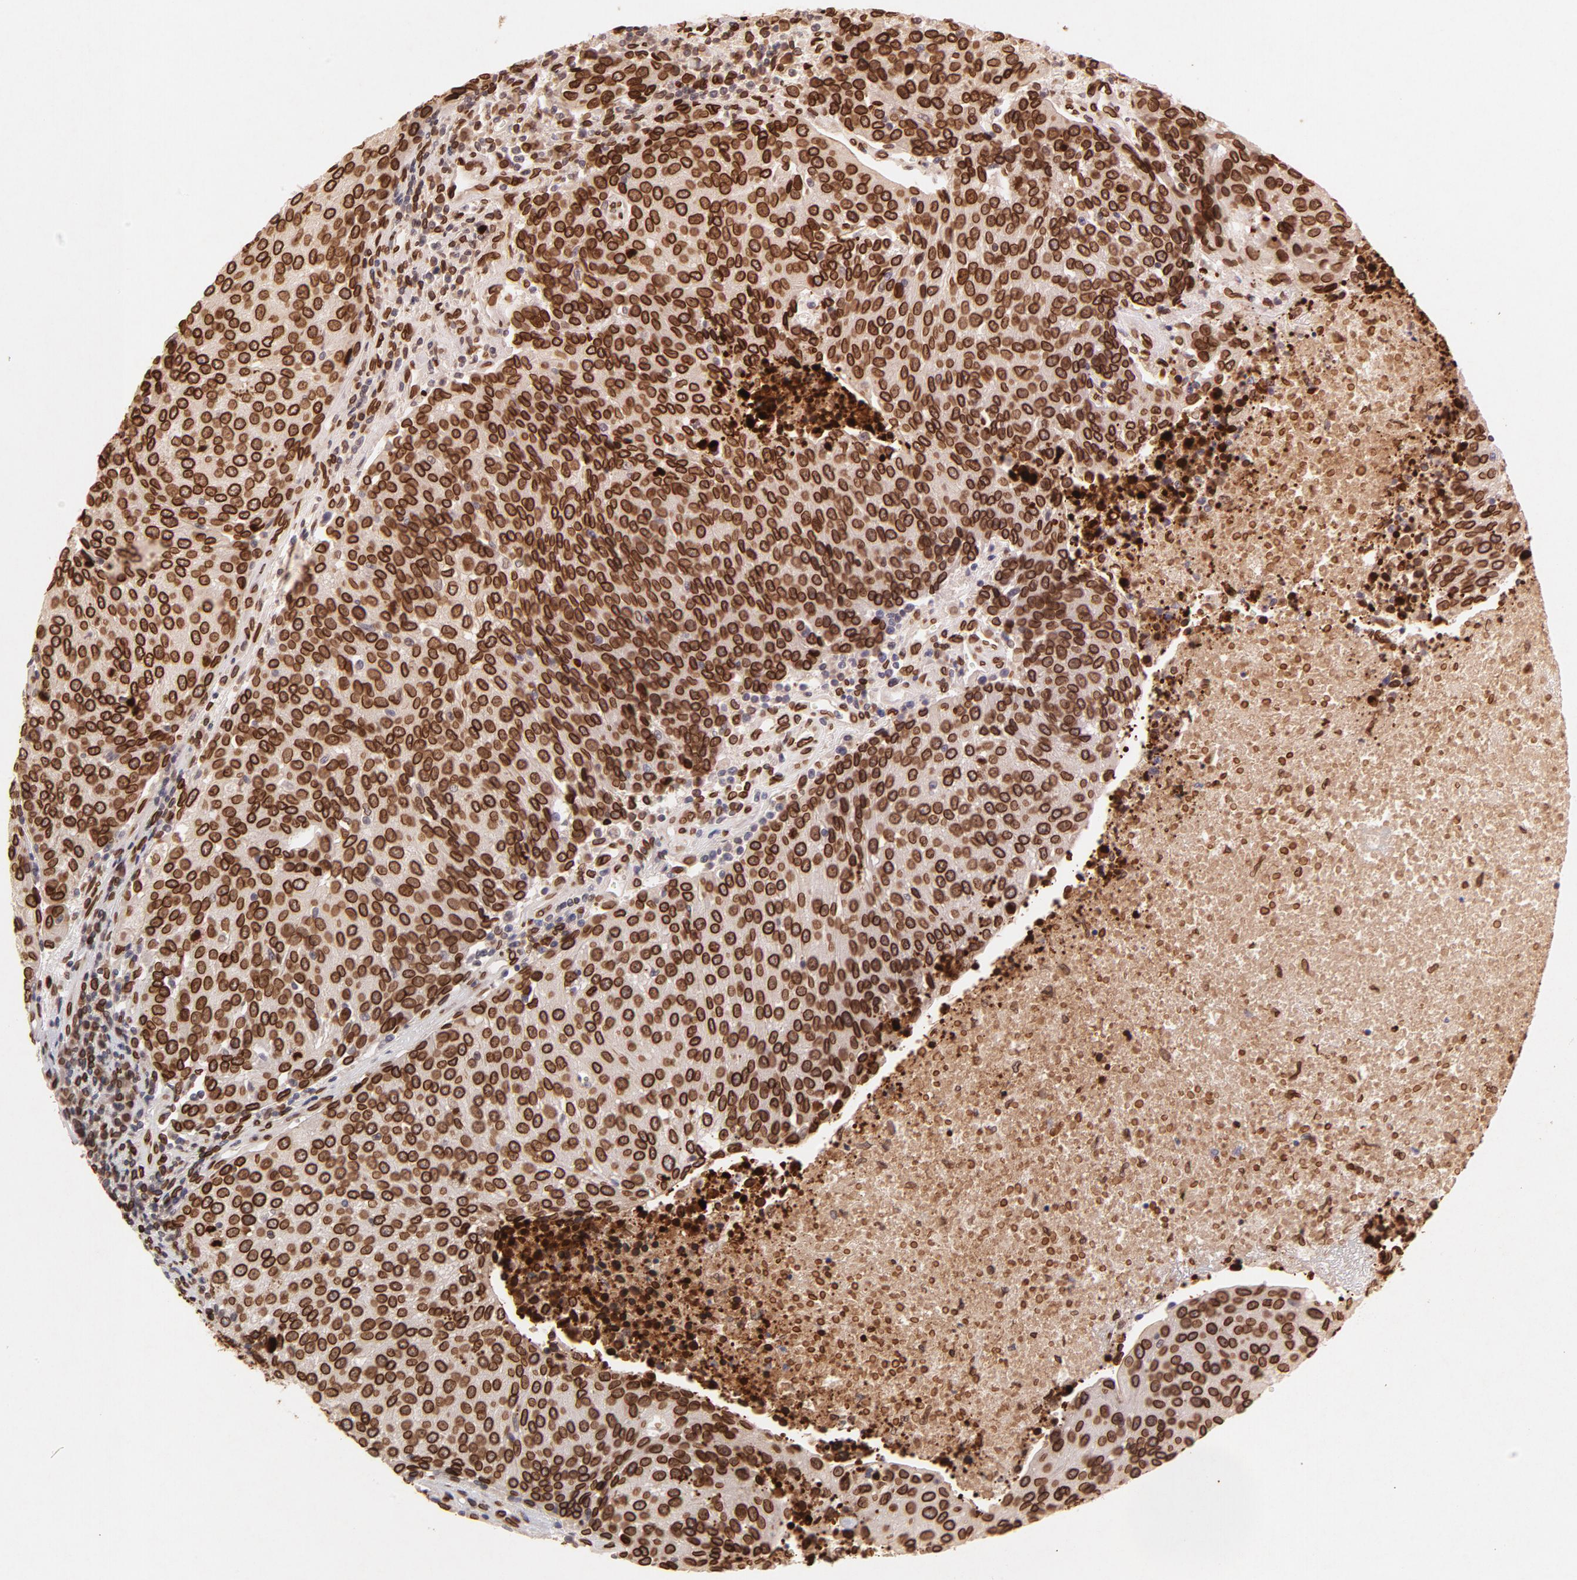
{"staining": {"intensity": "strong", "quantity": ">75%", "location": "cytoplasmic/membranous,nuclear"}, "tissue": "urothelial cancer", "cell_type": "Tumor cells", "image_type": "cancer", "snomed": [{"axis": "morphology", "description": "Urothelial carcinoma, High grade"}, {"axis": "topography", "description": "Urinary bladder"}], "caption": "Urothelial carcinoma (high-grade) stained for a protein (brown) displays strong cytoplasmic/membranous and nuclear positive staining in approximately >75% of tumor cells.", "gene": "LMNA", "patient": {"sex": "female", "age": 85}}